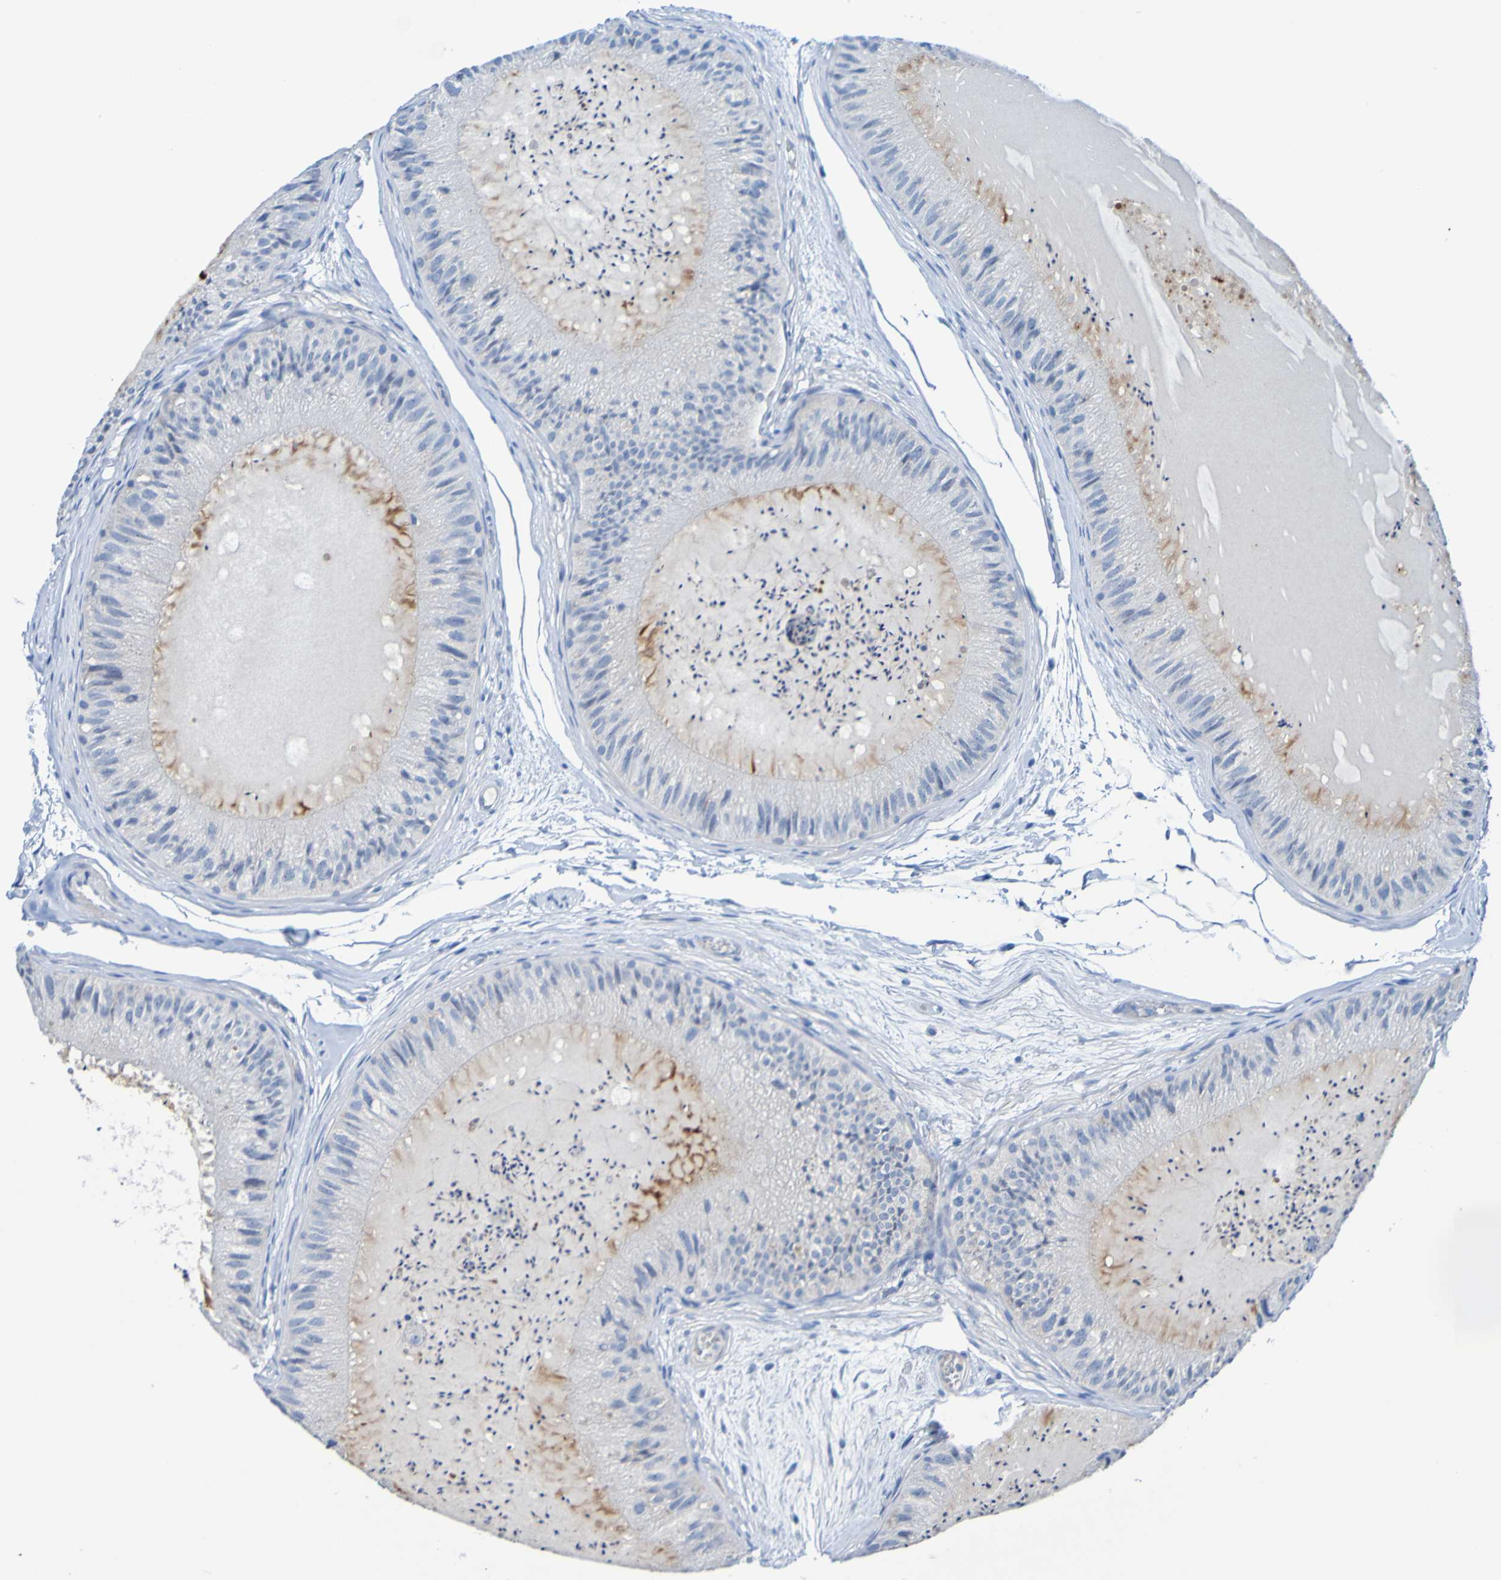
{"staining": {"intensity": "strong", "quantity": "25%-75%", "location": "cytoplasmic/membranous"}, "tissue": "epididymis", "cell_type": "Glandular cells", "image_type": "normal", "snomed": [{"axis": "morphology", "description": "Normal tissue, NOS"}, {"axis": "topography", "description": "Epididymis"}], "caption": "DAB (3,3'-diaminobenzidine) immunohistochemical staining of normal epididymis displays strong cytoplasmic/membranous protein expression in approximately 25%-75% of glandular cells.", "gene": "ACMSD", "patient": {"sex": "male", "age": 31}}